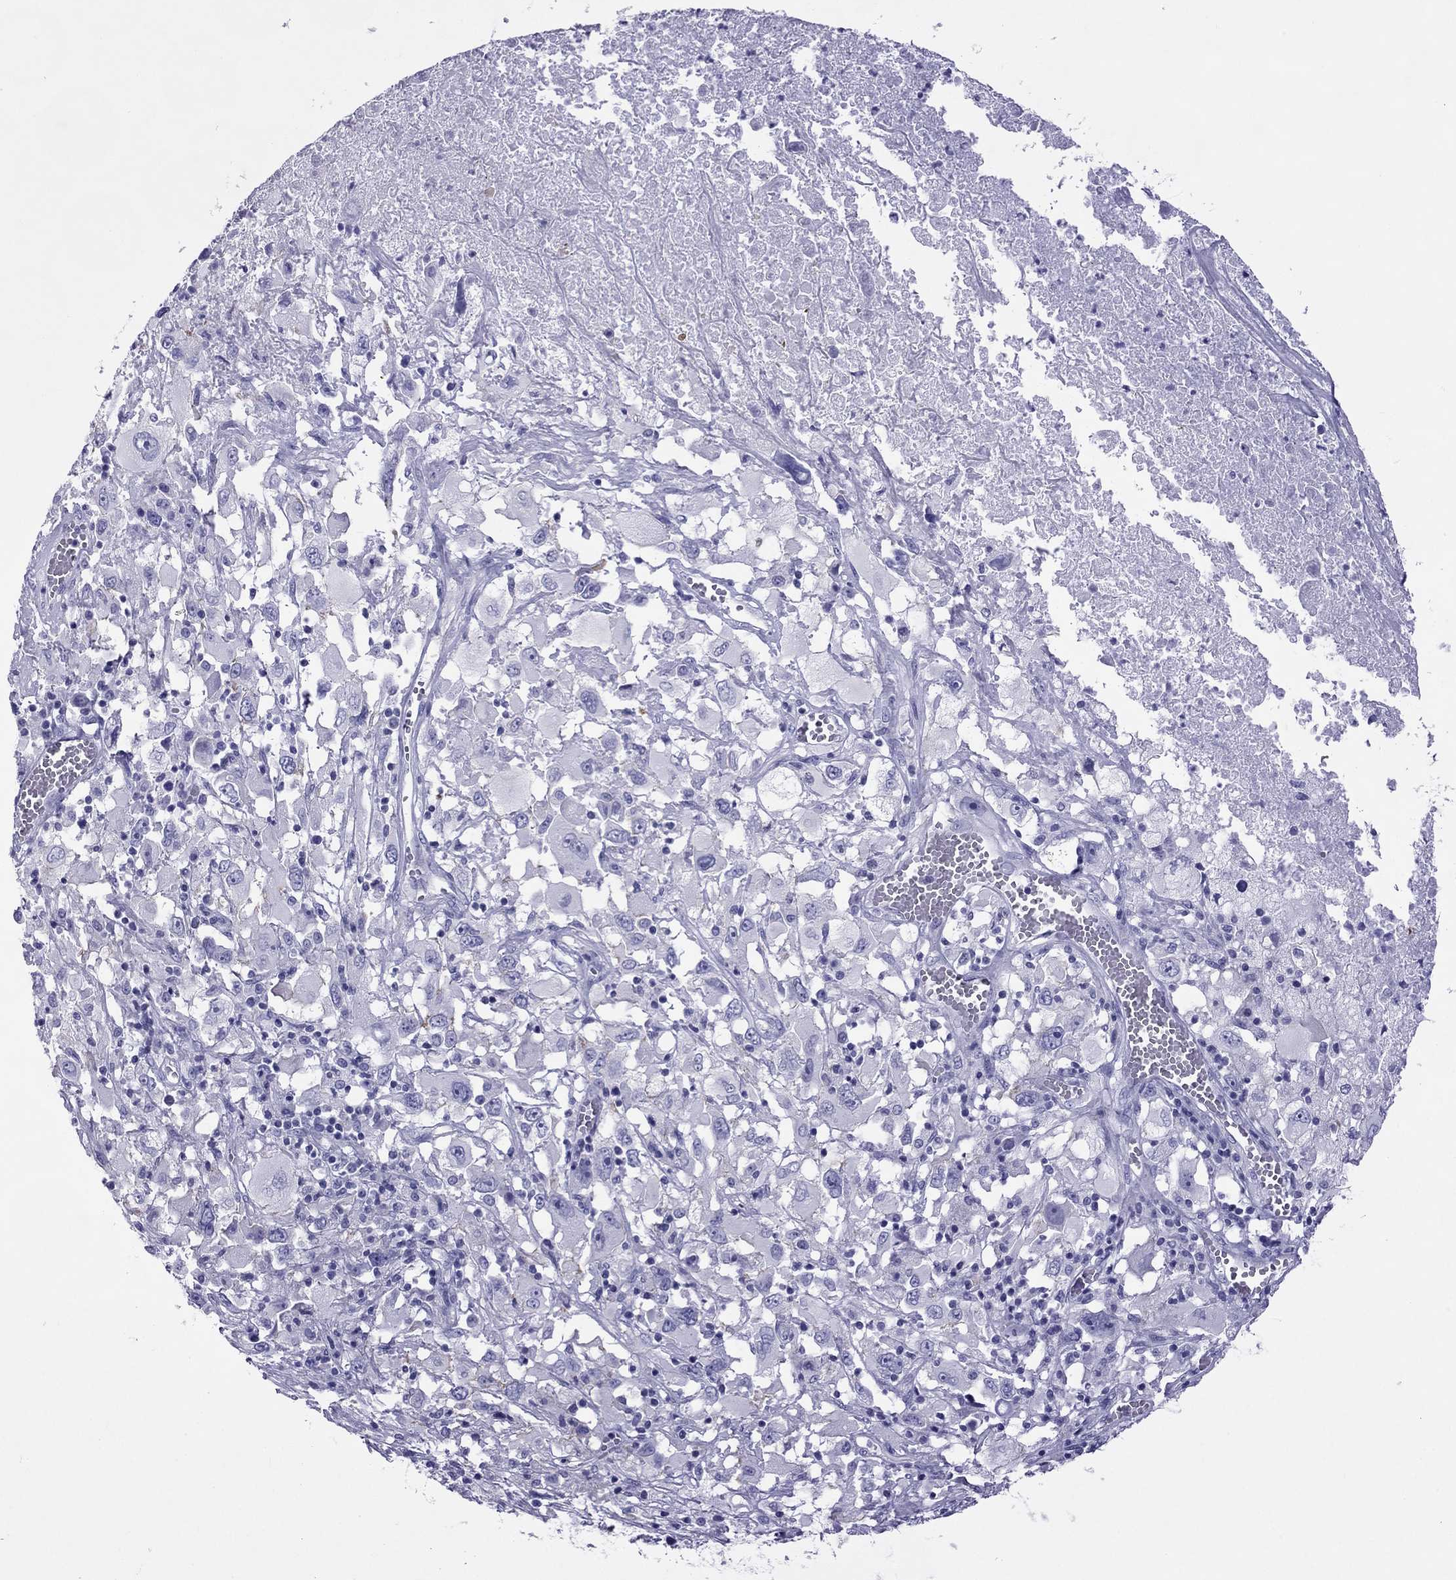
{"staining": {"intensity": "negative", "quantity": "none", "location": "none"}, "tissue": "melanoma", "cell_type": "Tumor cells", "image_type": "cancer", "snomed": [{"axis": "morphology", "description": "Malignant melanoma, Metastatic site"}, {"axis": "topography", "description": "Soft tissue"}], "caption": "Immunohistochemistry micrograph of melanoma stained for a protein (brown), which reveals no staining in tumor cells.", "gene": "MYL11", "patient": {"sex": "male", "age": 50}}